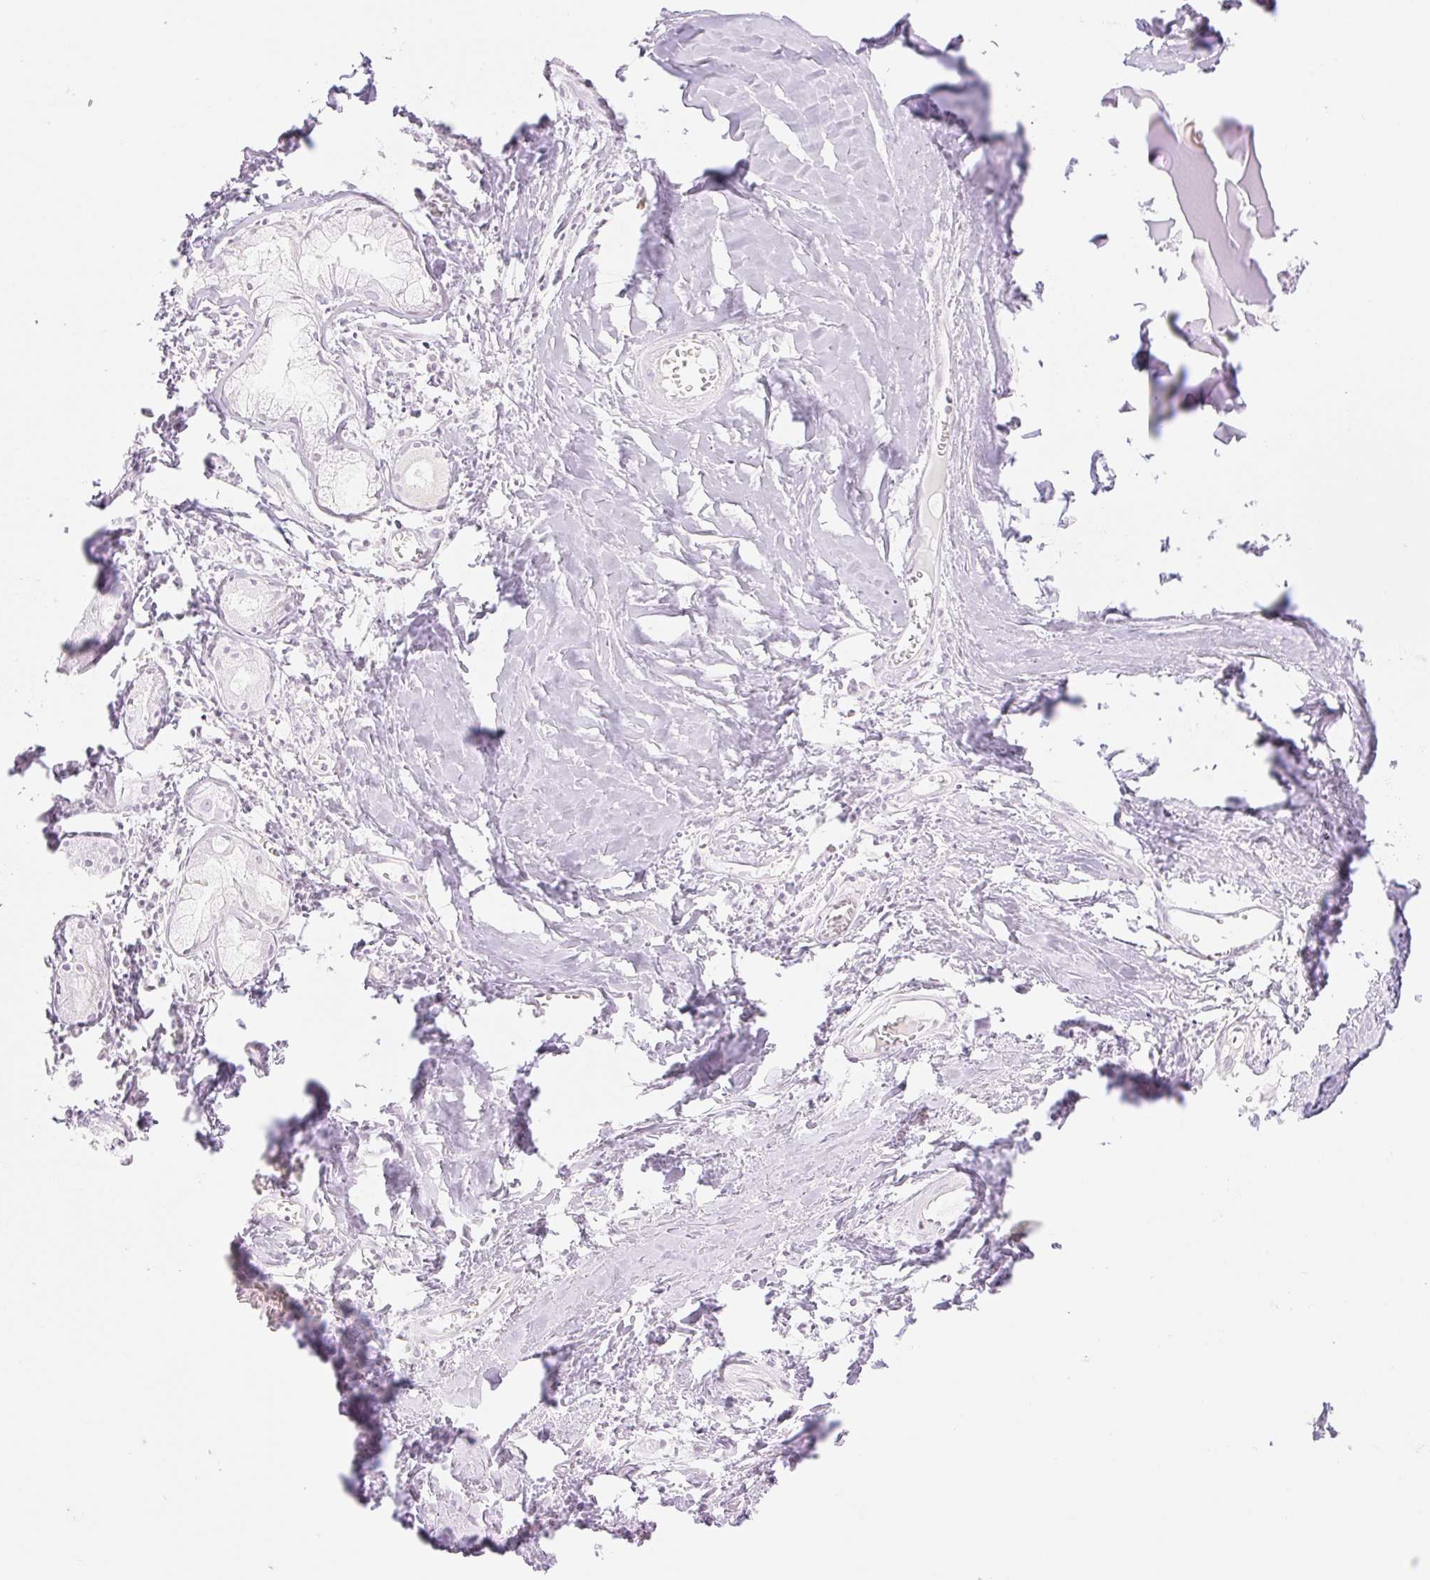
{"staining": {"intensity": "negative", "quantity": "none", "location": "none"}, "tissue": "adipose tissue", "cell_type": "Adipocytes", "image_type": "normal", "snomed": [{"axis": "morphology", "description": "Normal tissue, NOS"}, {"axis": "topography", "description": "Cartilage tissue"}], "caption": "Histopathology image shows no significant protein staining in adipocytes of unremarkable adipose tissue.", "gene": "NLRP5", "patient": {"sex": "male", "age": 57}}